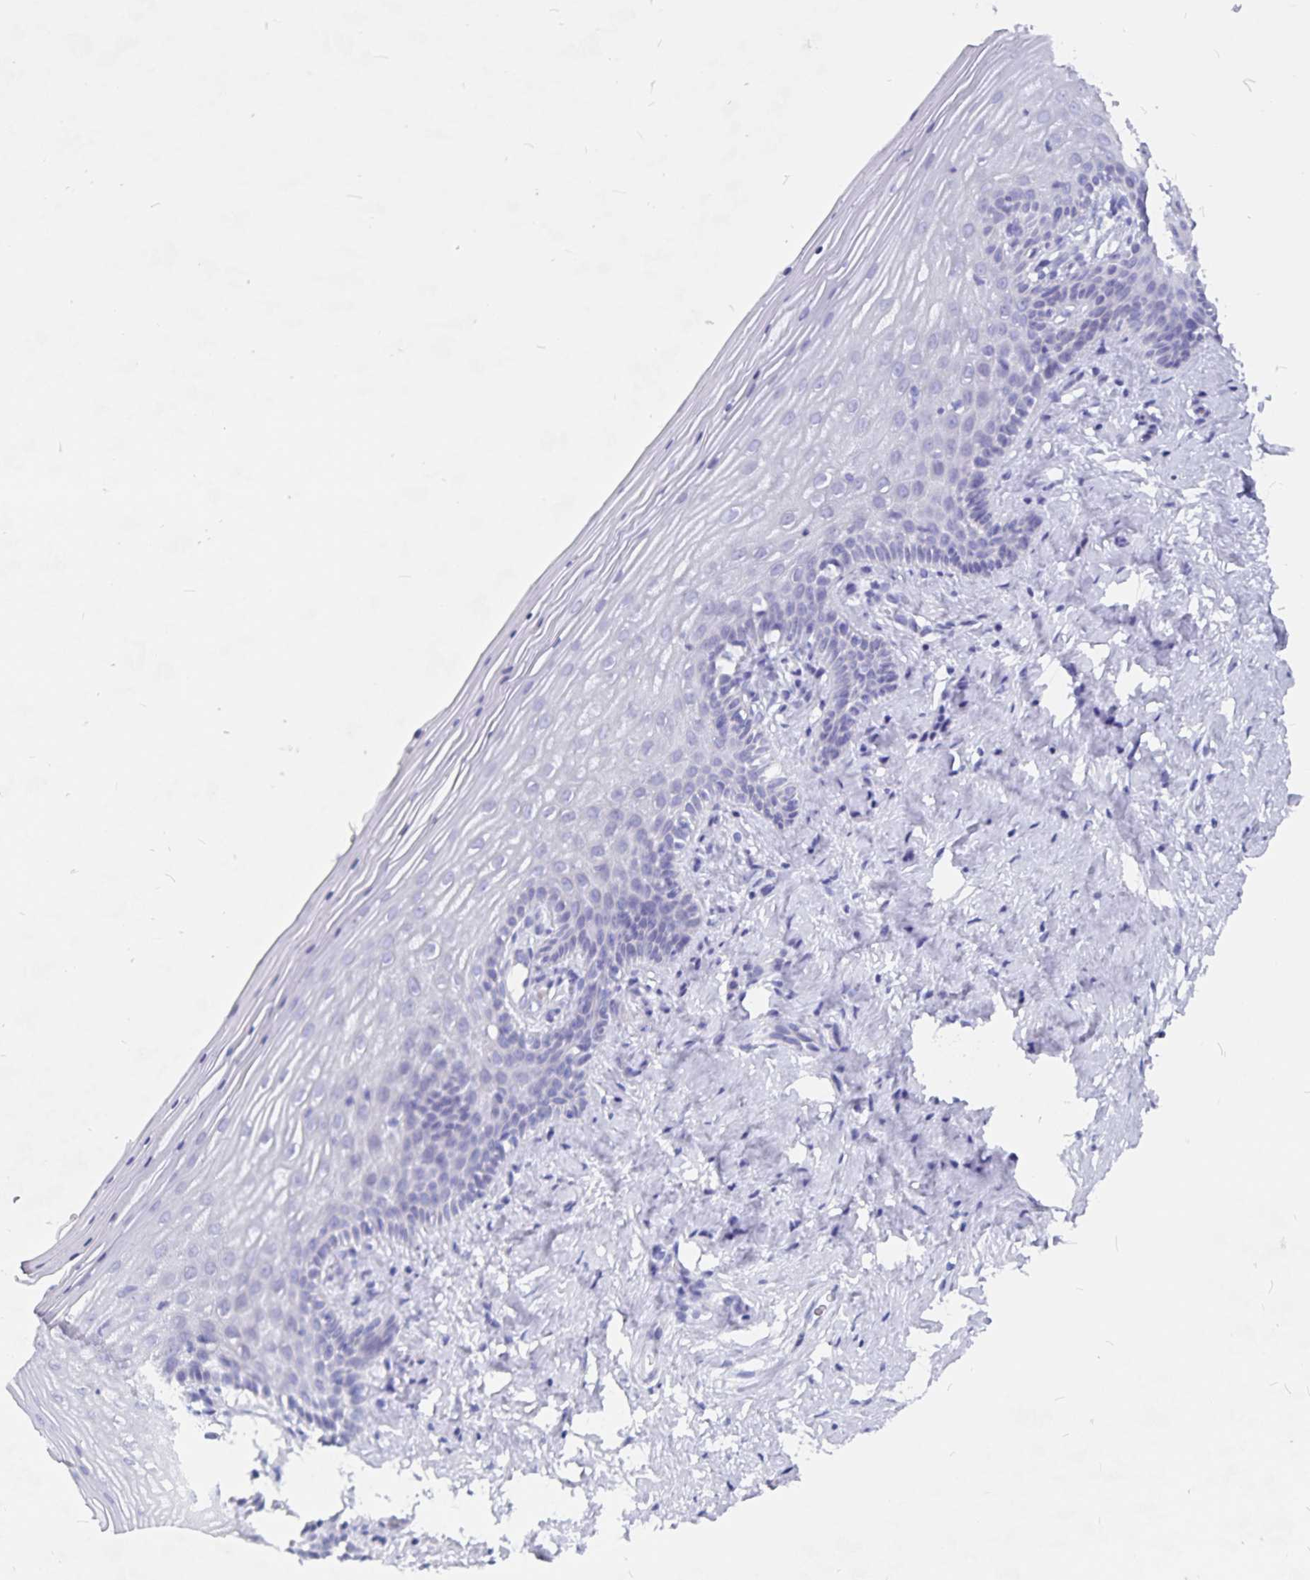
{"staining": {"intensity": "negative", "quantity": "none", "location": "none"}, "tissue": "vagina", "cell_type": "Squamous epithelial cells", "image_type": "normal", "snomed": [{"axis": "morphology", "description": "Normal tissue, NOS"}, {"axis": "topography", "description": "Vagina"}], "caption": "Vagina stained for a protein using immunohistochemistry (IHC) shows no expression squamous epithelial cells.", "gene": "SNTN", "patient": {"sex": "female", "age": 45}}